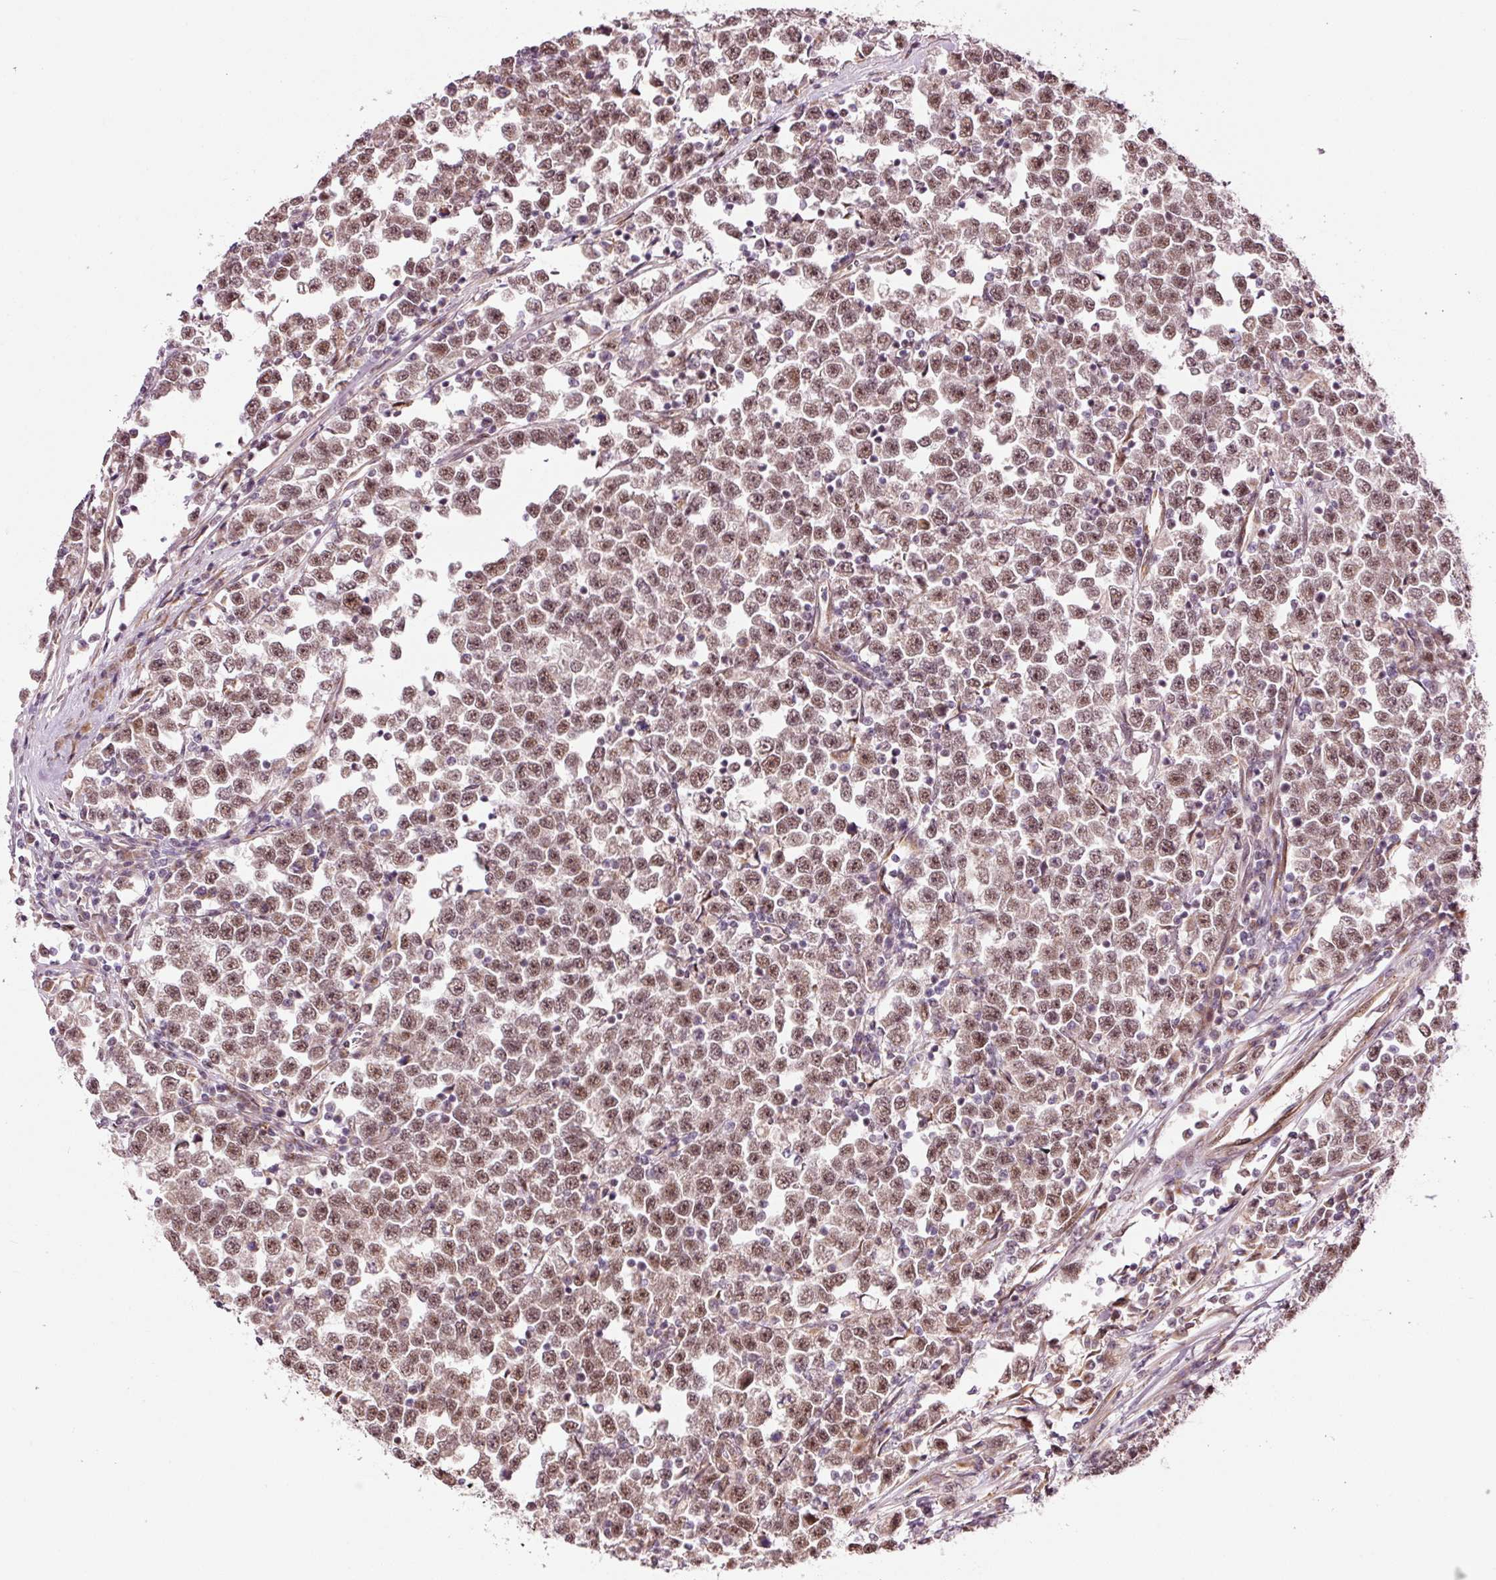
{"staining": {"intensity": "moderate", "quantity": ">75%", "location": "nuclear"}, "tissue": "testis cancer", "cell_type": "Tumor cells", "image_type": "cancer", "snomed": [{"axis": "morphology", "description": "Seminoma, NOS"}, {"axis": "topography", "description": "Testis"}], "caption": "The histopathology image demonstrates staining of testis cancer (seminoma), revealing moderate nuclear protein positivity (brown color) within tumor cells.", "gene": "ANKRD20A1", "patient": {"sex": "male", "age": 43}}